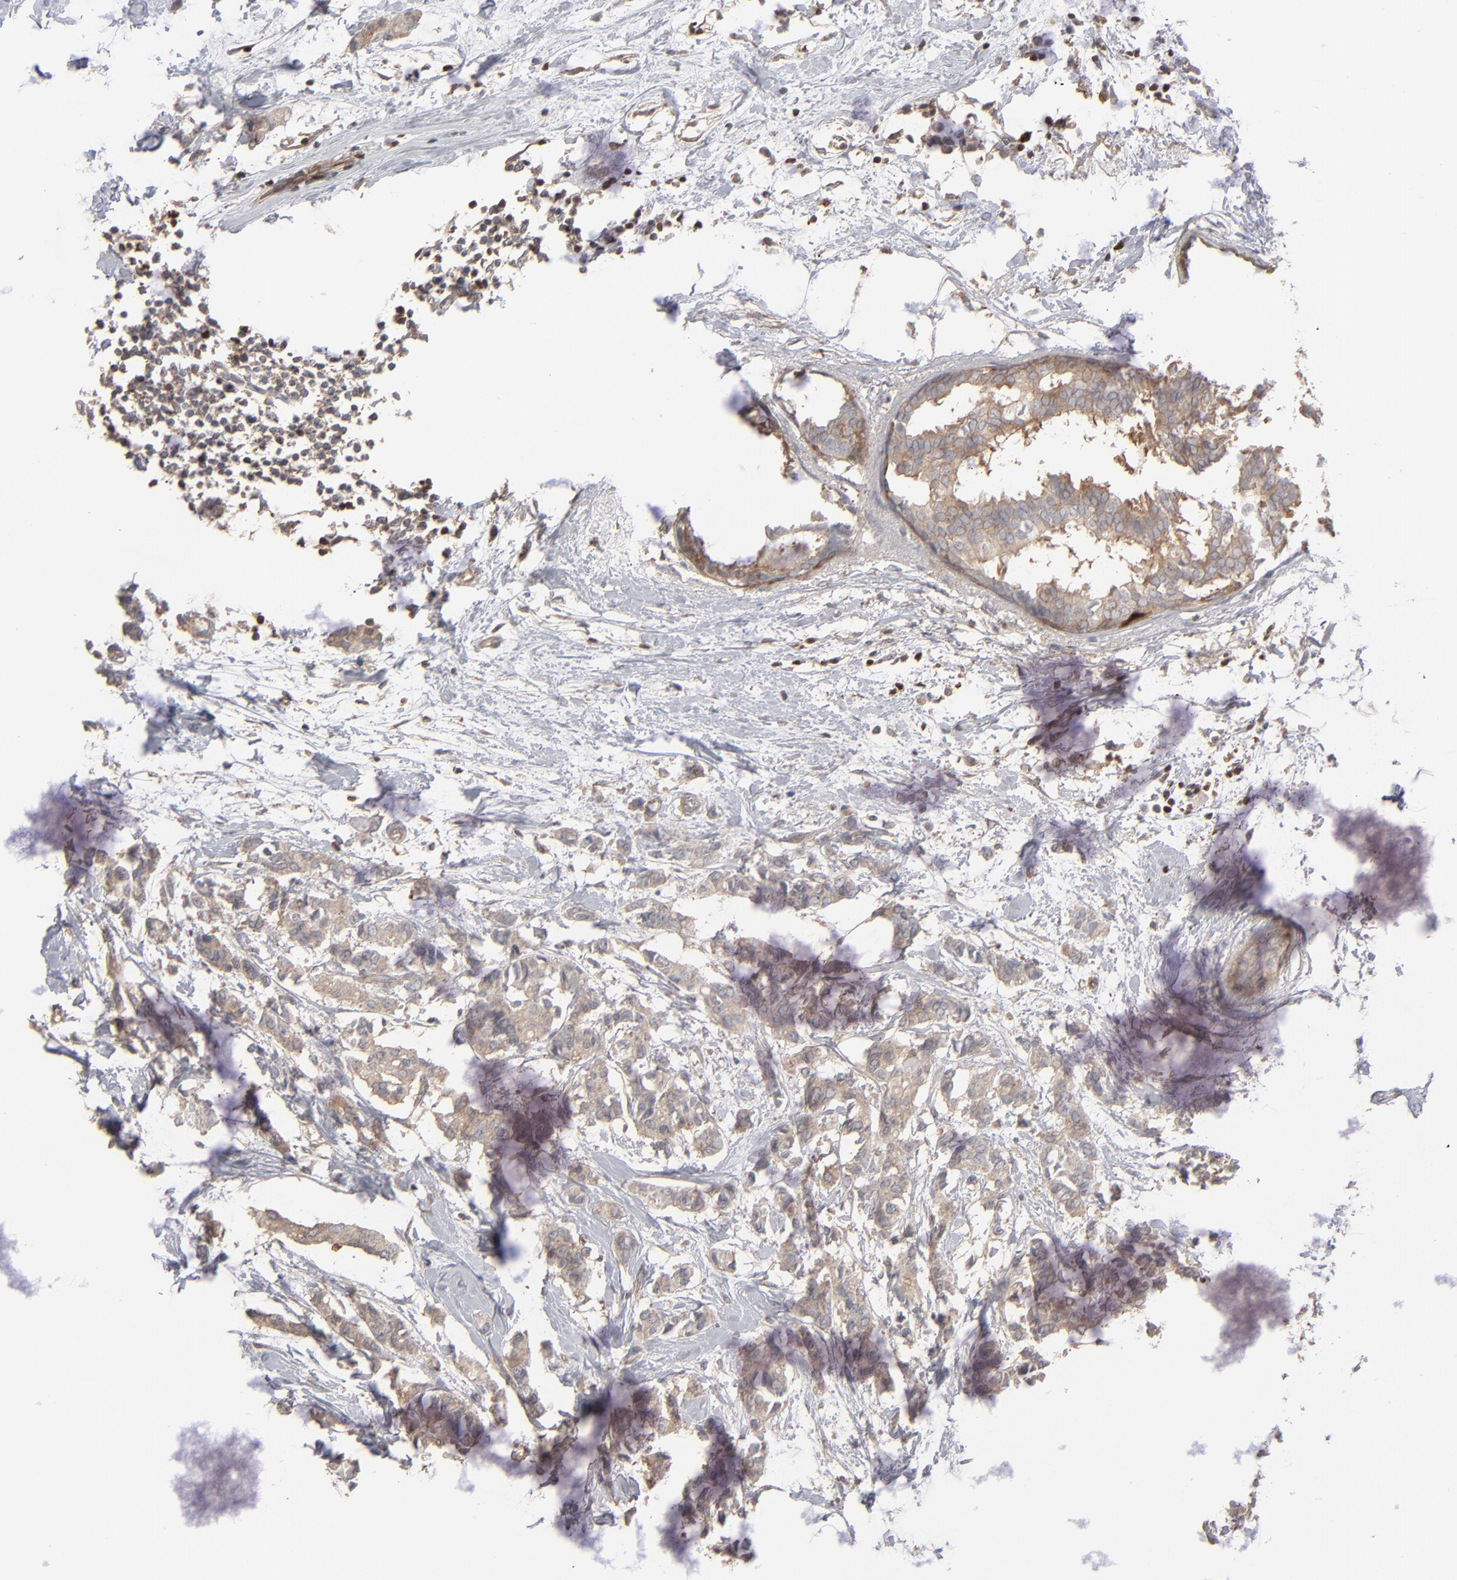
{"staining": {"intensity": "weak", "quantity": ">75%", "location": "cytoplasmic/membranous"}, "tissue": "breast cancer", "cell_type": "Tumor cells", "image_type": "cancer", "snomed": [{"axis": "morphology", "description": "Duct carcinoma"}, {"axis": "topography", "description": "Breast"}], "caption": "Tumor cells reveal low levels of weak cytoplasmic/membranous positivity in about >75% of cells in breast cancer (infiltrating ductal carcinoma).", "gene": "STAT4", "patient": {"sex": "female", "age": 84}}